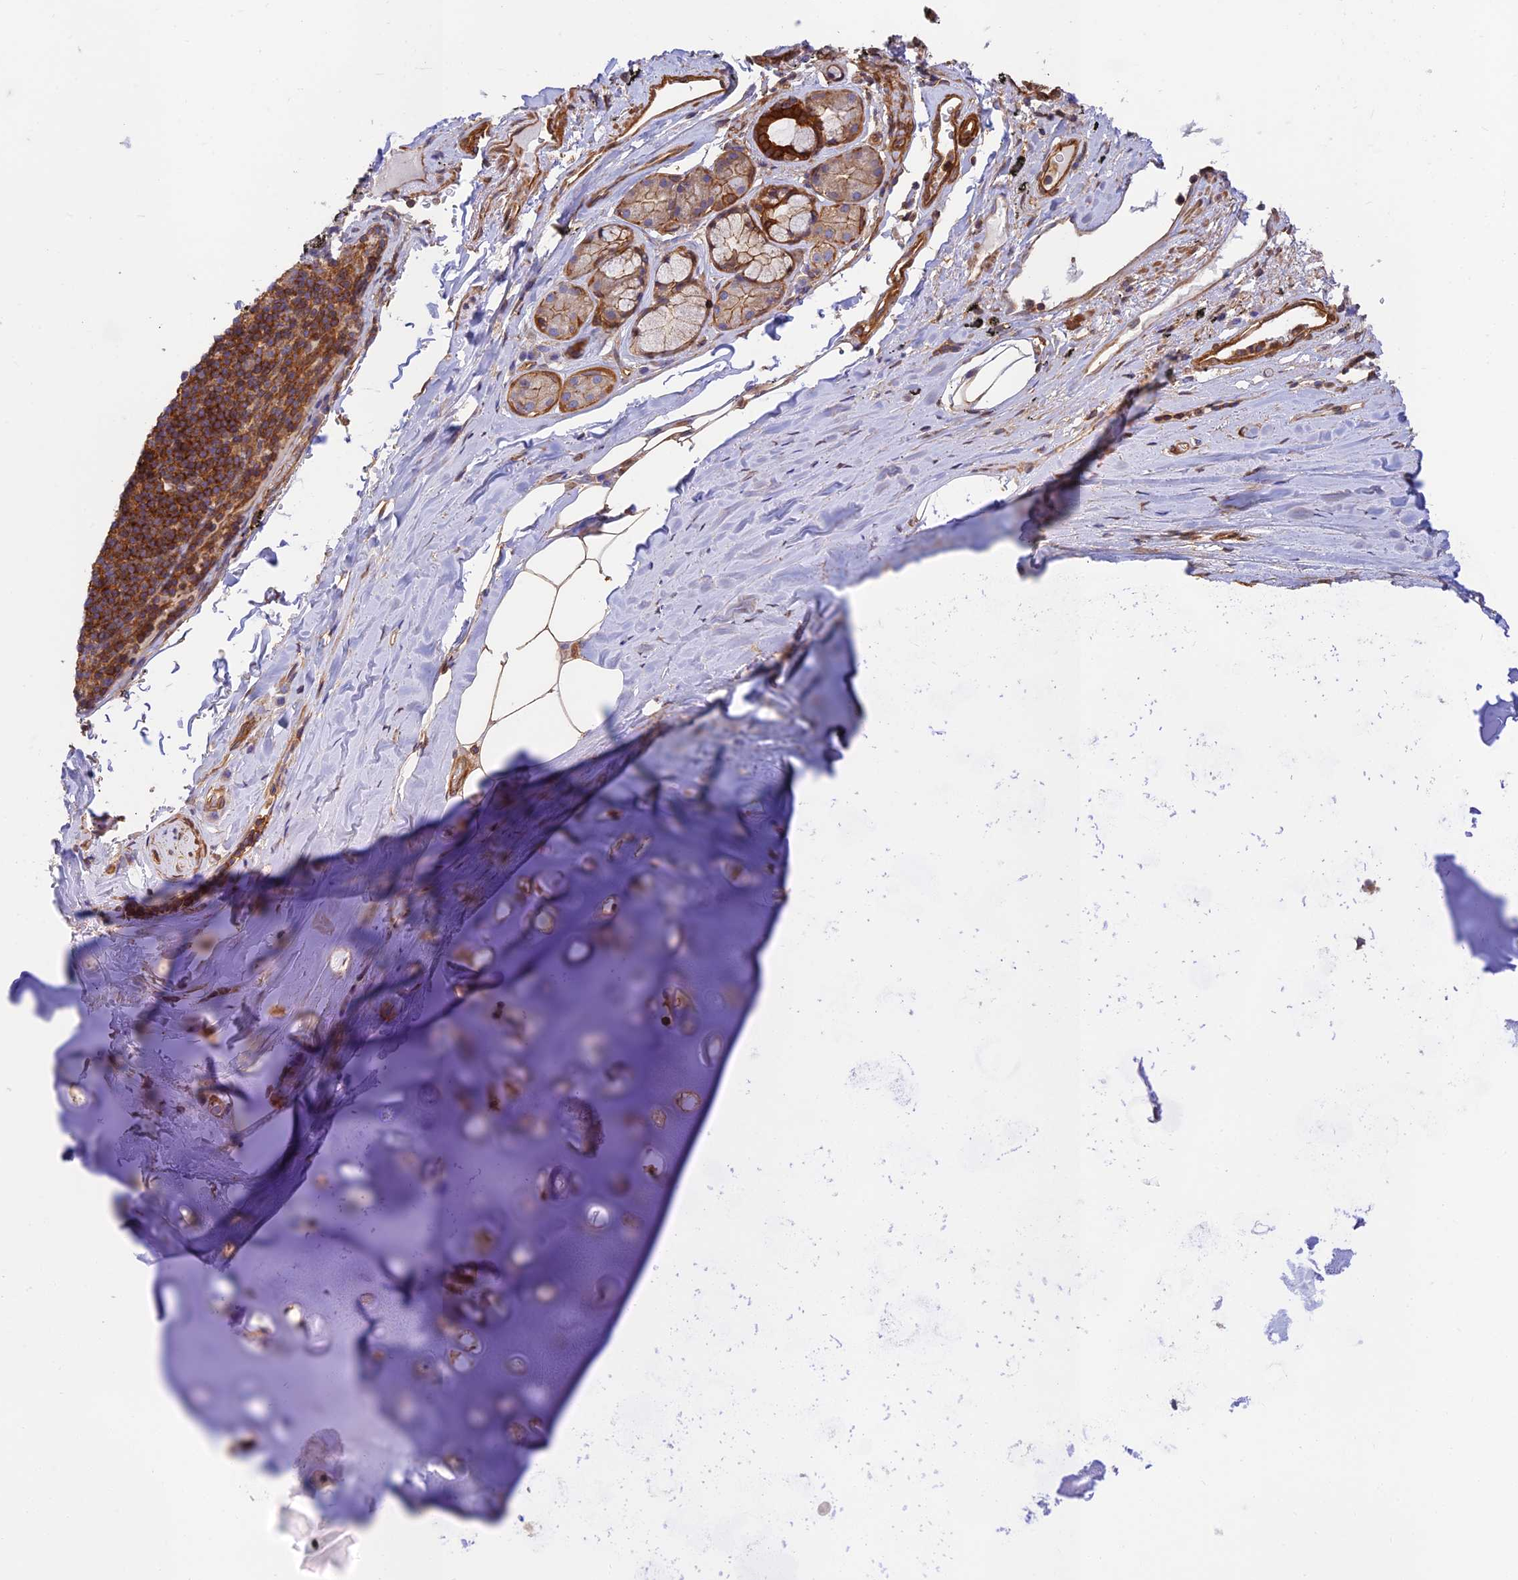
{"staining": {"intensity": "weak", "quantity": ">75%", "location": "cytoplasmic/membranous"}, "tissue": "adipose tissue", "cell_type": "Adipocytes", "image_type": "normal", "snomed": [{"axis": "morphology", "description": "Normal tissue, NOS"}, {"axis": "topography", "description": "Lymph node"}, {"axis": "topography", "description": "Bronchus"}], "caption": "Adipocytes show low levels of weak cytoplasmic/membranous expression in about >75% of cells in unremarkable adipose tissue.", "gene": "PPP1R12C", "patient": {"sex": "male", "age": 63}}